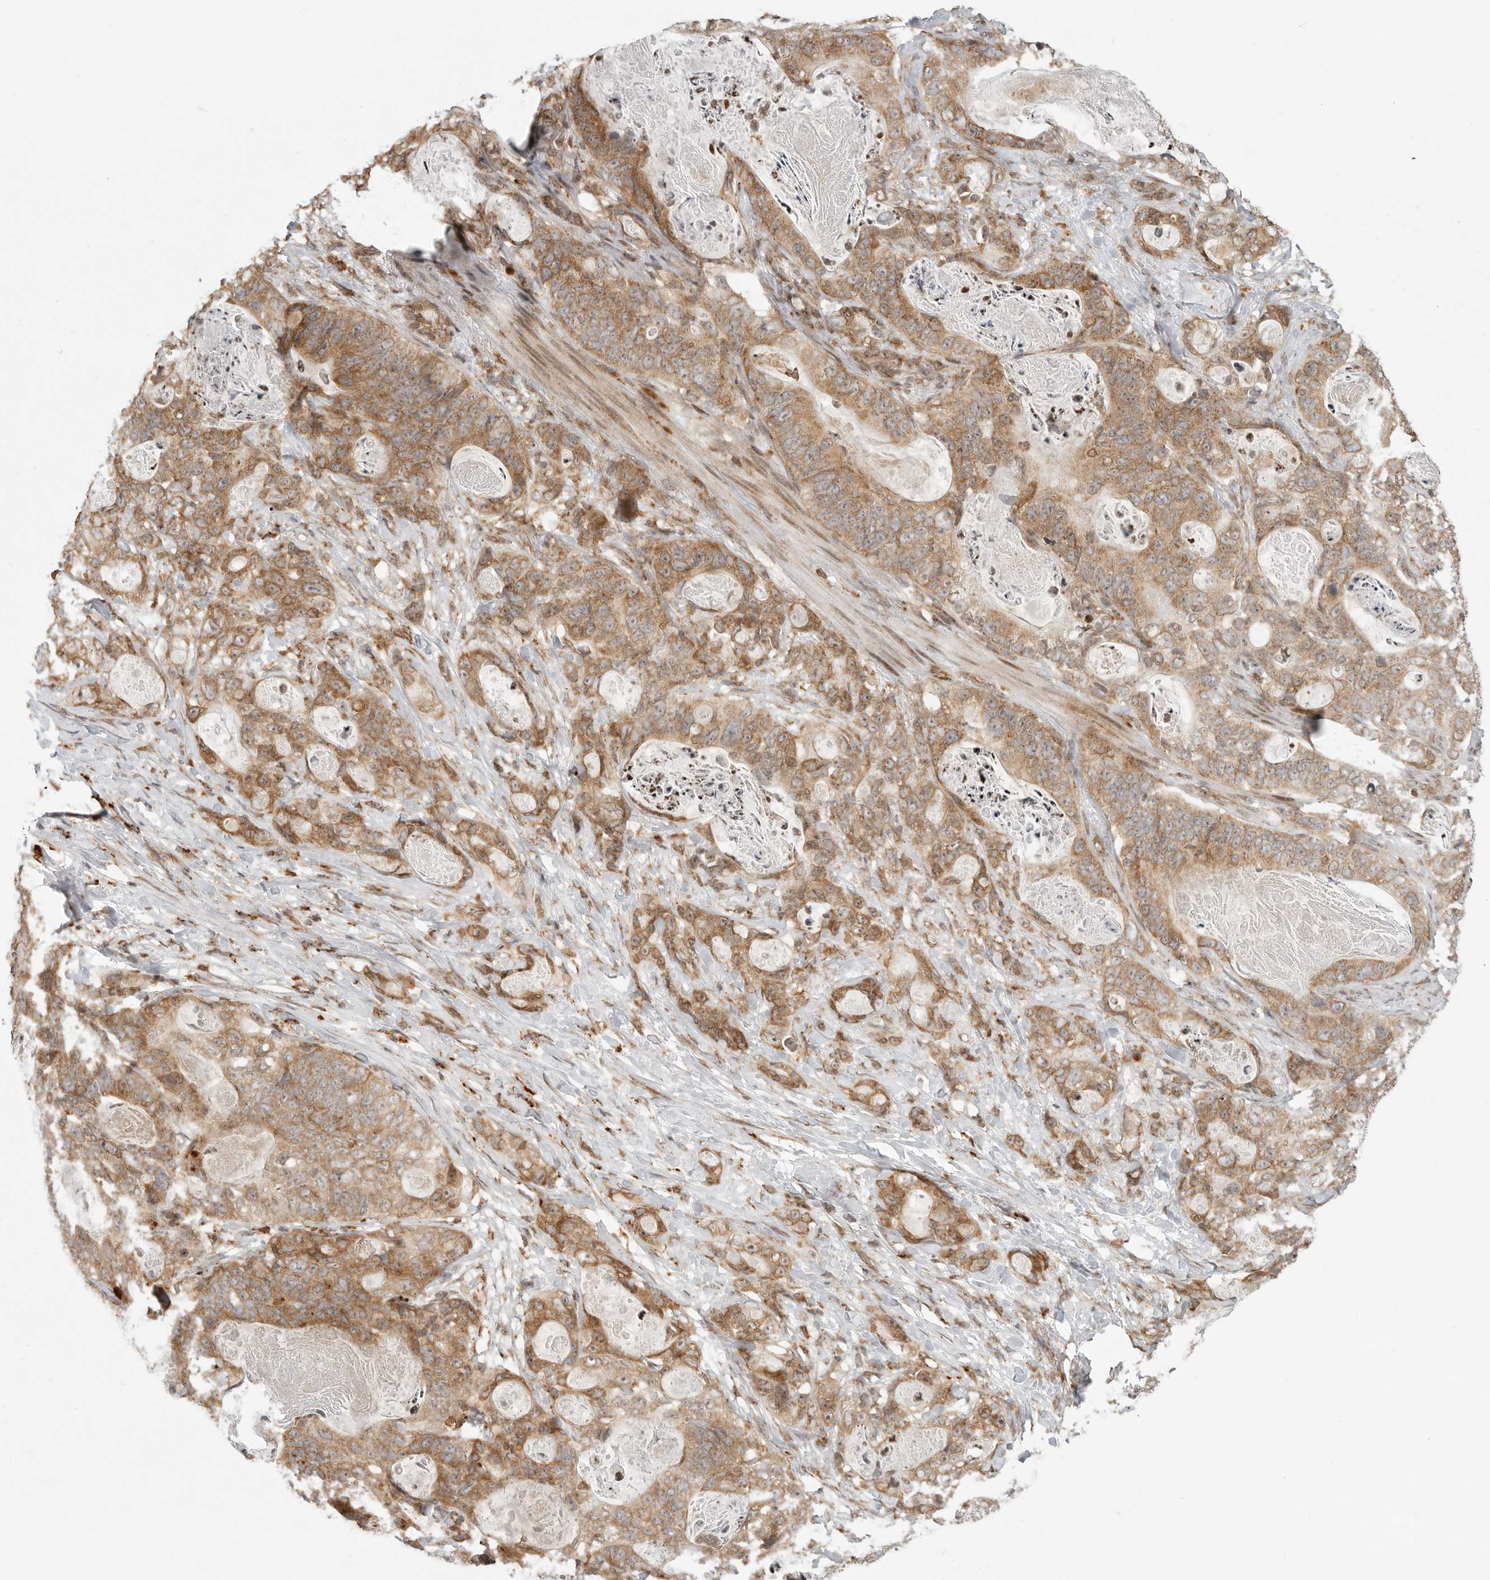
{"staining": {"intensity": "moderate", "quantity": ">75%", "location": "cytoplasmic/membranous"}, "tissue": "stomach cancer", "cell_type": "Tumor cells", "image_type": "cancer", "snomed": [{"axis": "morphology", "description": "Normal tissue, NOS"}, {"axis": "morphology", "description": "Adenocarcinoma, NOS"}, {"axis": "topography", "description": "Stomach"}], "caption": "Protein staining displays moderate cytoplasmic/membranous positivity in approximately >75% of tumor cells in stomach cancer.", "gene": "IDUA", "patient": {"sex": "female", "age": 89}}